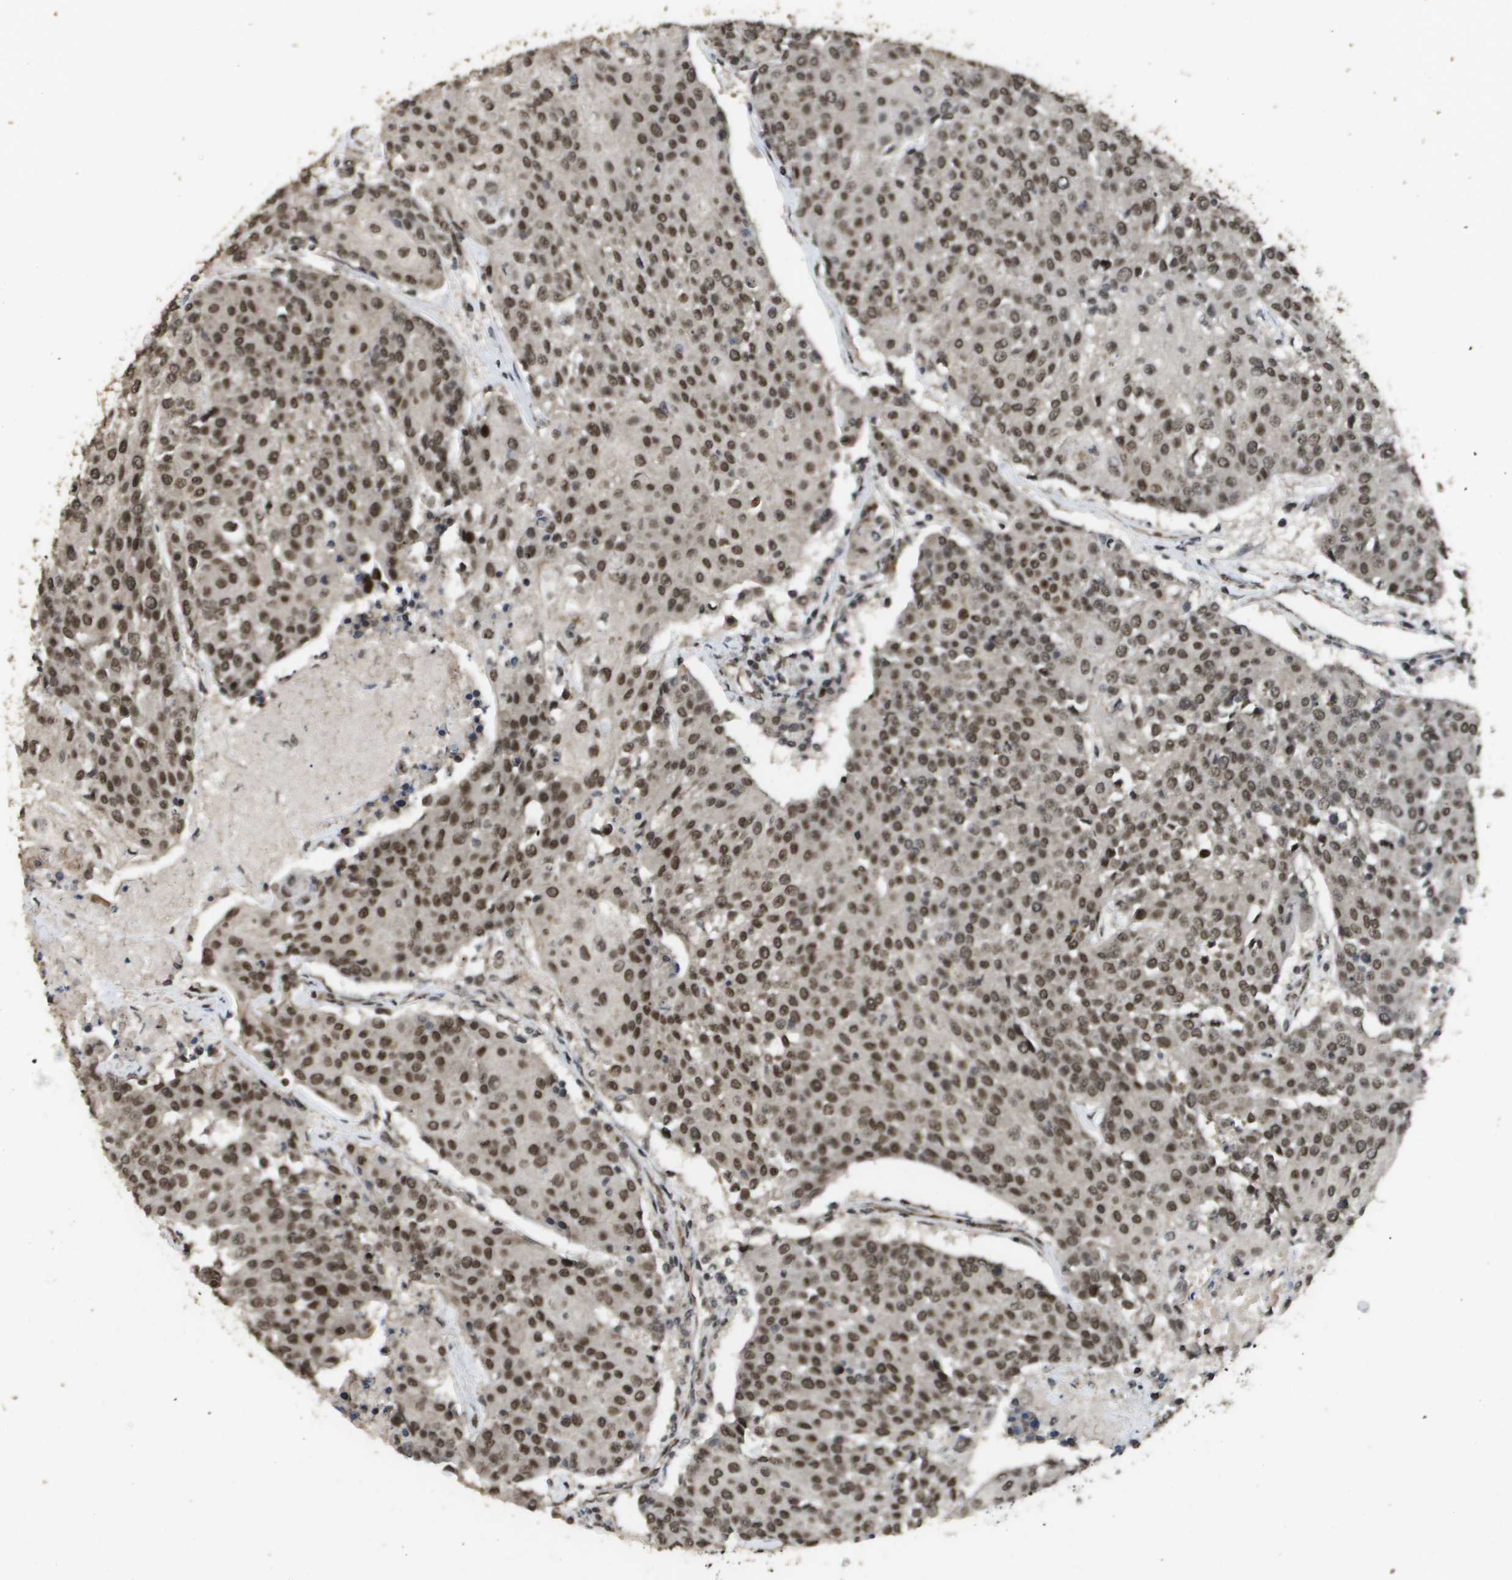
{"staining": {"intensity": "moderate", "quantity": ">75%", "location": "nuclear"}, "tissue": "urothelial cancer", "cell_type": "Tumor cells", "image_type": "cancer", "snomed": [{"axis": "morphology", "description": "Urothelial carcinoma, High grade"}, {"axis": "topography", "description": "Urinary bladder"}], "caption": "Immunohistochemistry staining of urothelial carcinoma (high-grade), which demonstrates medium levels of moderate nuclear positivity in approximately >75% of tumor cells indicating moderate nuclear protein staining. The staining was performed using DAB (brown) for protein detection and nuclei were counterstained in hematoxylin (blue).", "gene": "KAT5", "patient": {"sex": "female", "age": 85}}